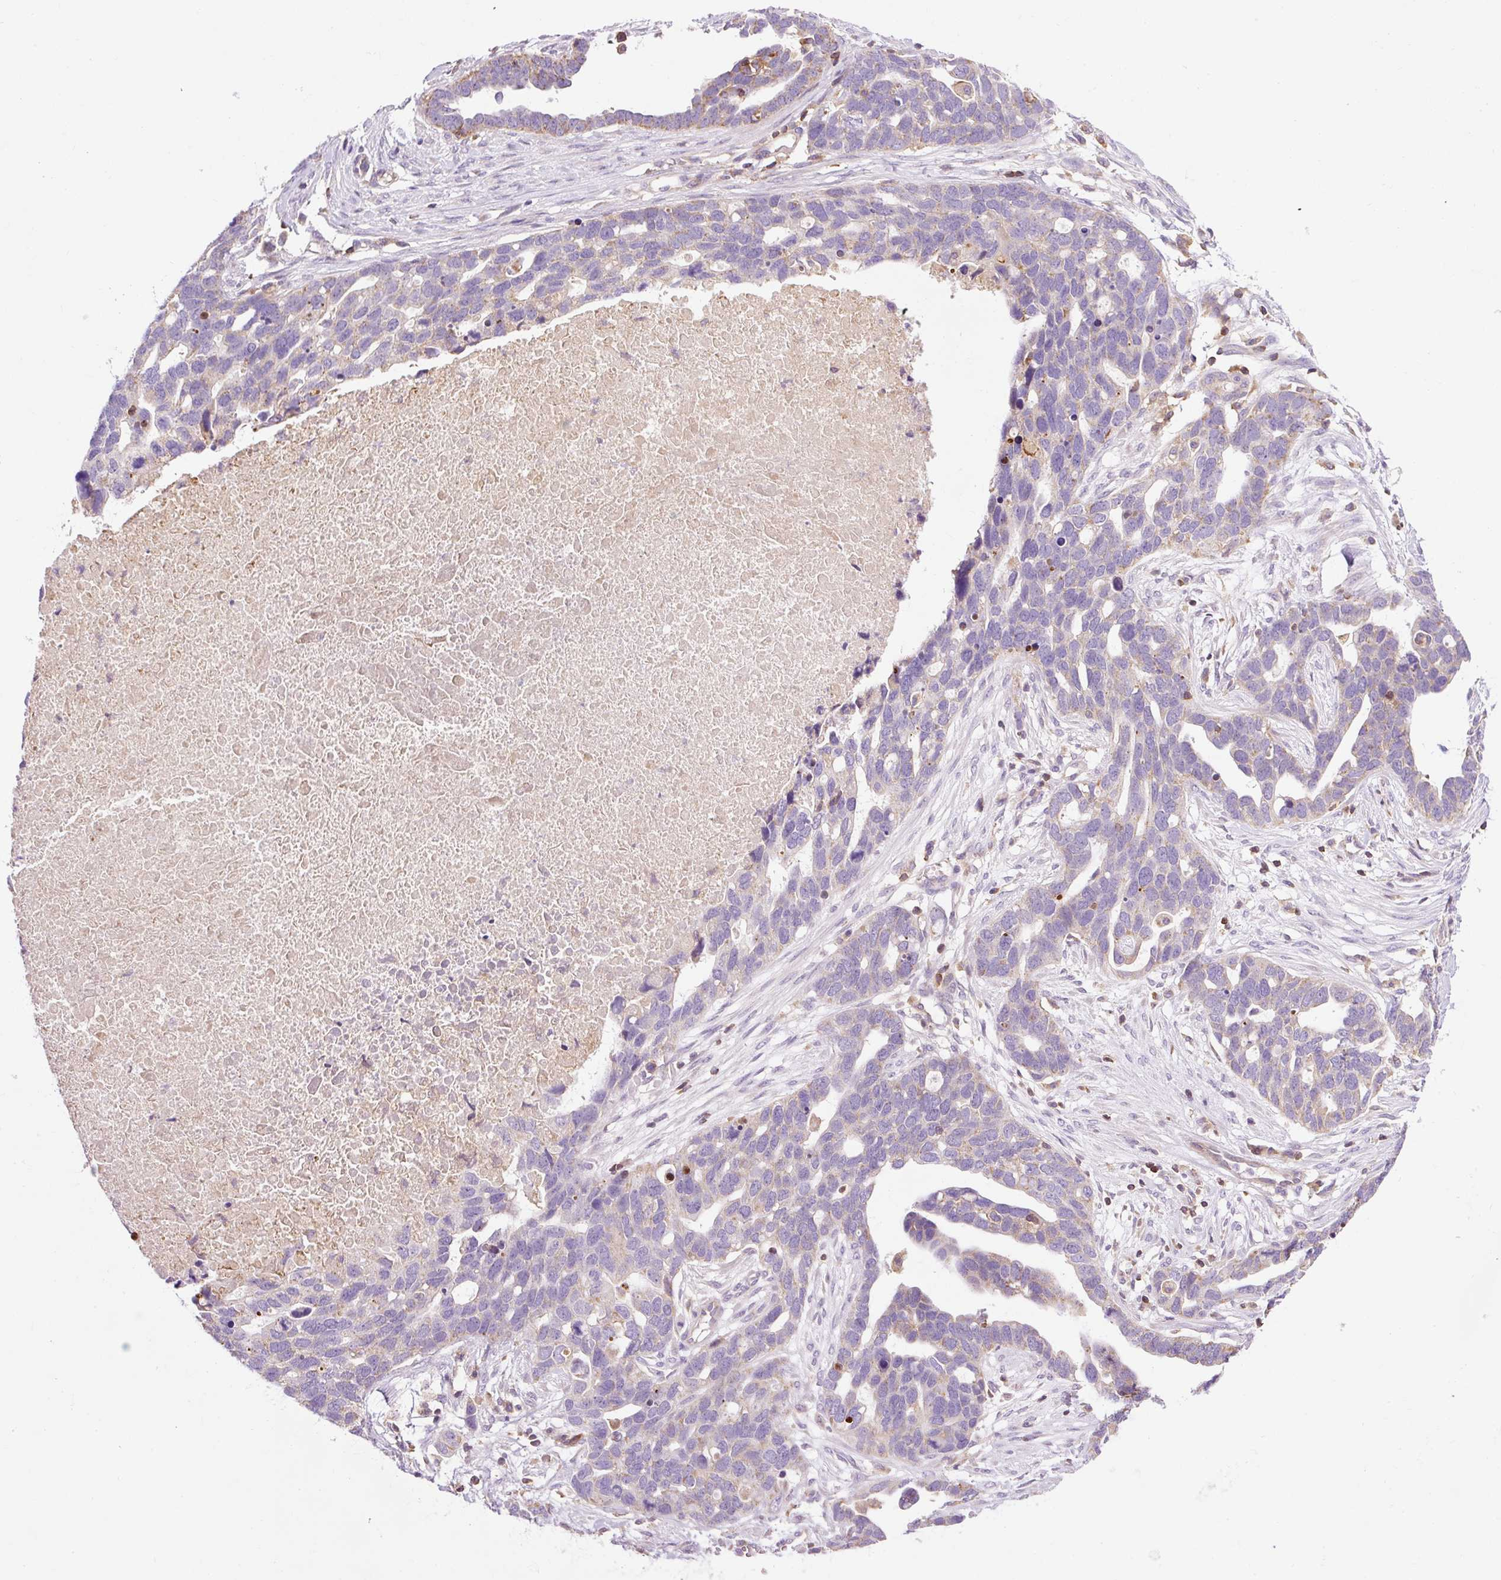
{"staining": {"intensity": "weak", "quantity": "<25%", "location": "cytoplasmic/membranous"}, "tissue": "ovarian cancer", "cell_type": "Tumor cells", "image_type": "cancer", "snomed": [{"axis": "morphology", "description": "Cystadenocarcinoma, serous, NOS"}, {"axis": "topography", "description": "Ovary"}], "caption": "Immunohistochemistry (IHC) of human ovarian serous cystadenocarcinoma exhibits no staining in tumor cells. (DAB immunohistochemistry visualized using brightfield microscopy, high magnification).", "gene": "CD83", "patient": {"sex": "female", "age": 54}}